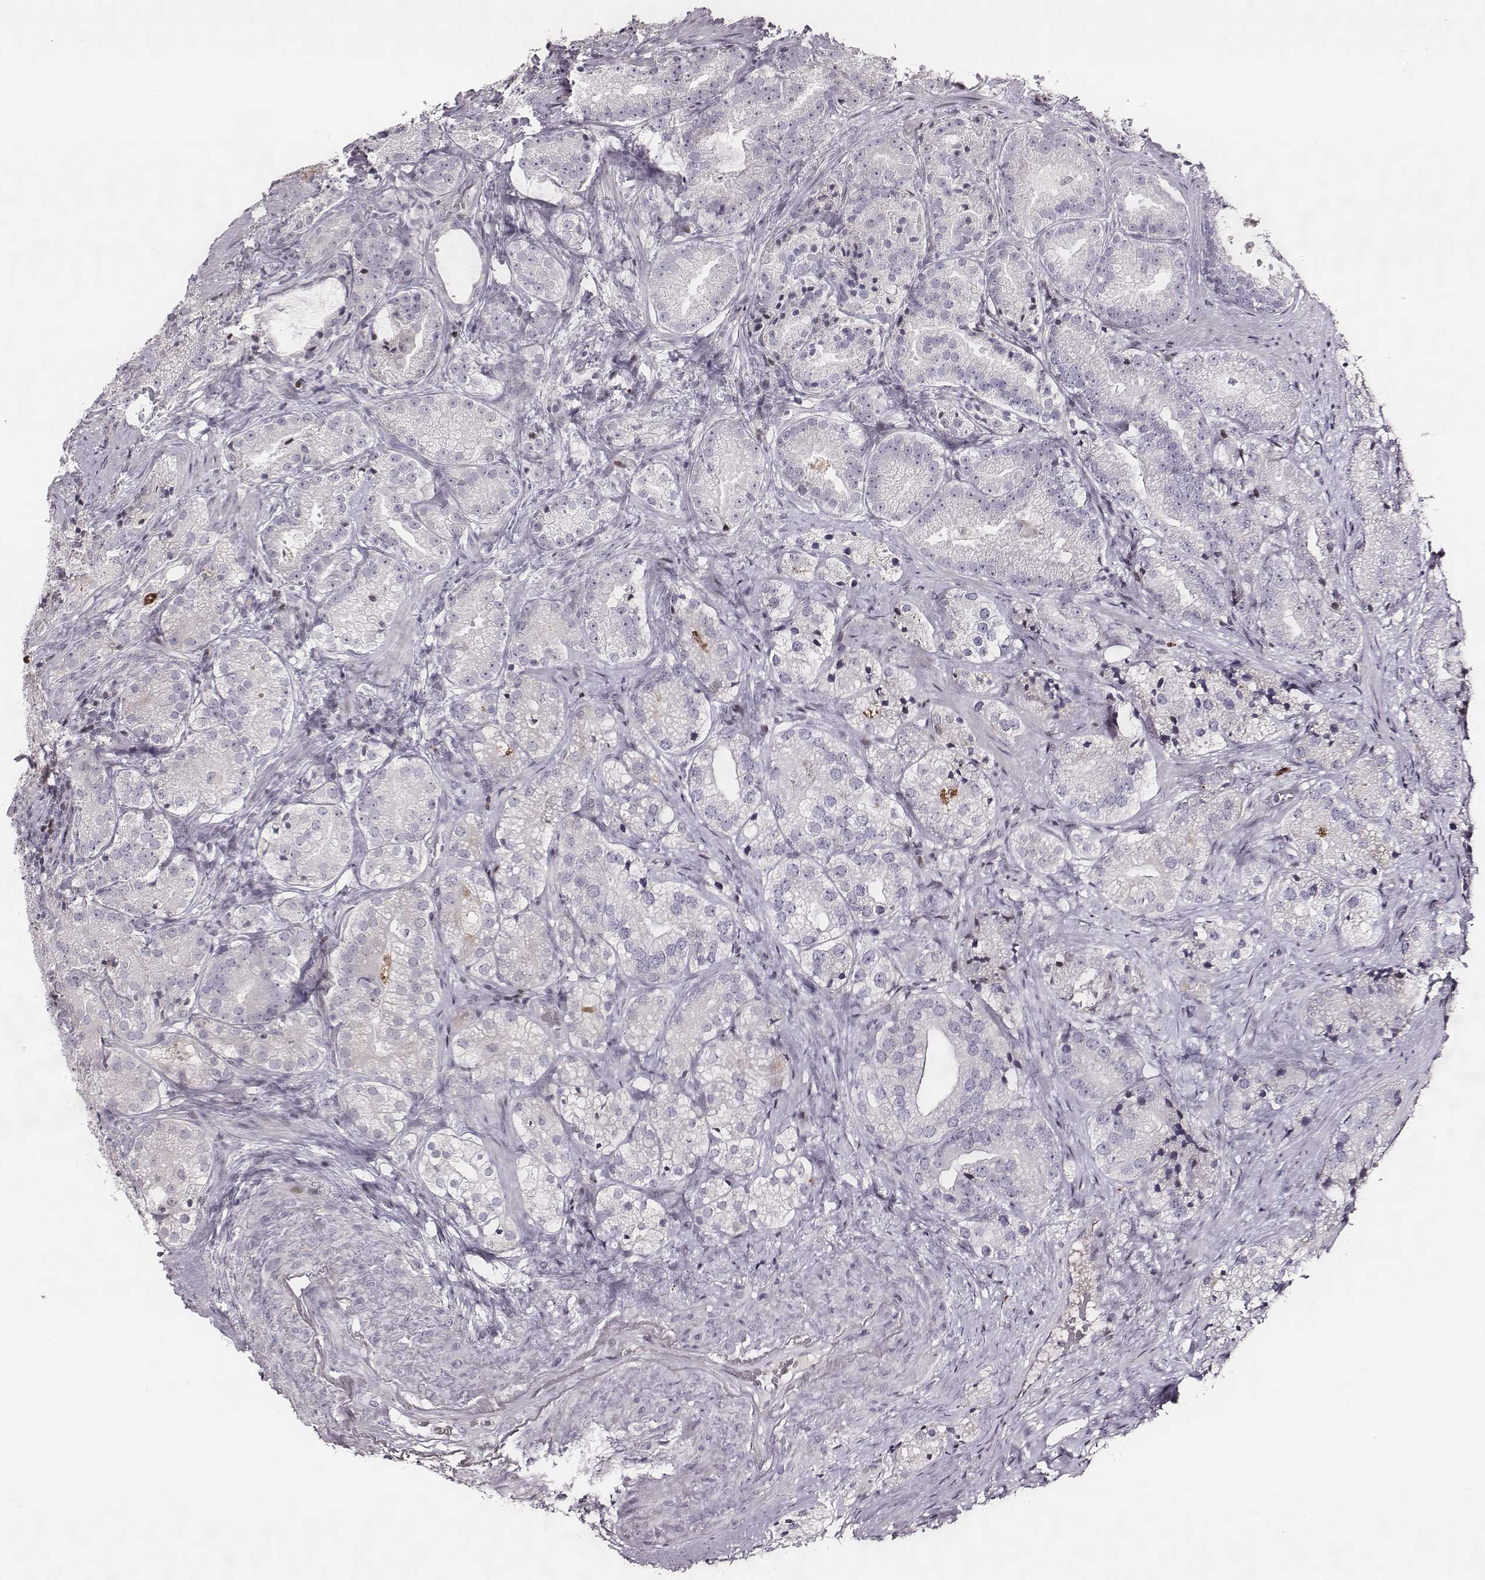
{"staining": {"intensity": "negative", "quantity": "none", "location": "none"}, "tissue": "prostate cancer", "cell_type": "Tumor cells", "image_type": "cancer", "snomed": [{"axis": "morphology", "description": "Adenocarcinoma, NOS"}, {"axis": "morphology", "description": "Adenocarcinoma, High grade"}, {"axis": "topography", "description": "Prostate"}], "caption": "IHC photomicrograph of neoplastic tissue: human high-grade adenocarcinoma (prostate) stained with DAB demonstrates no significant protein expression in tumor cells.", "gene": "NDC1", "patient": {"sex": "male", "age": 64}}